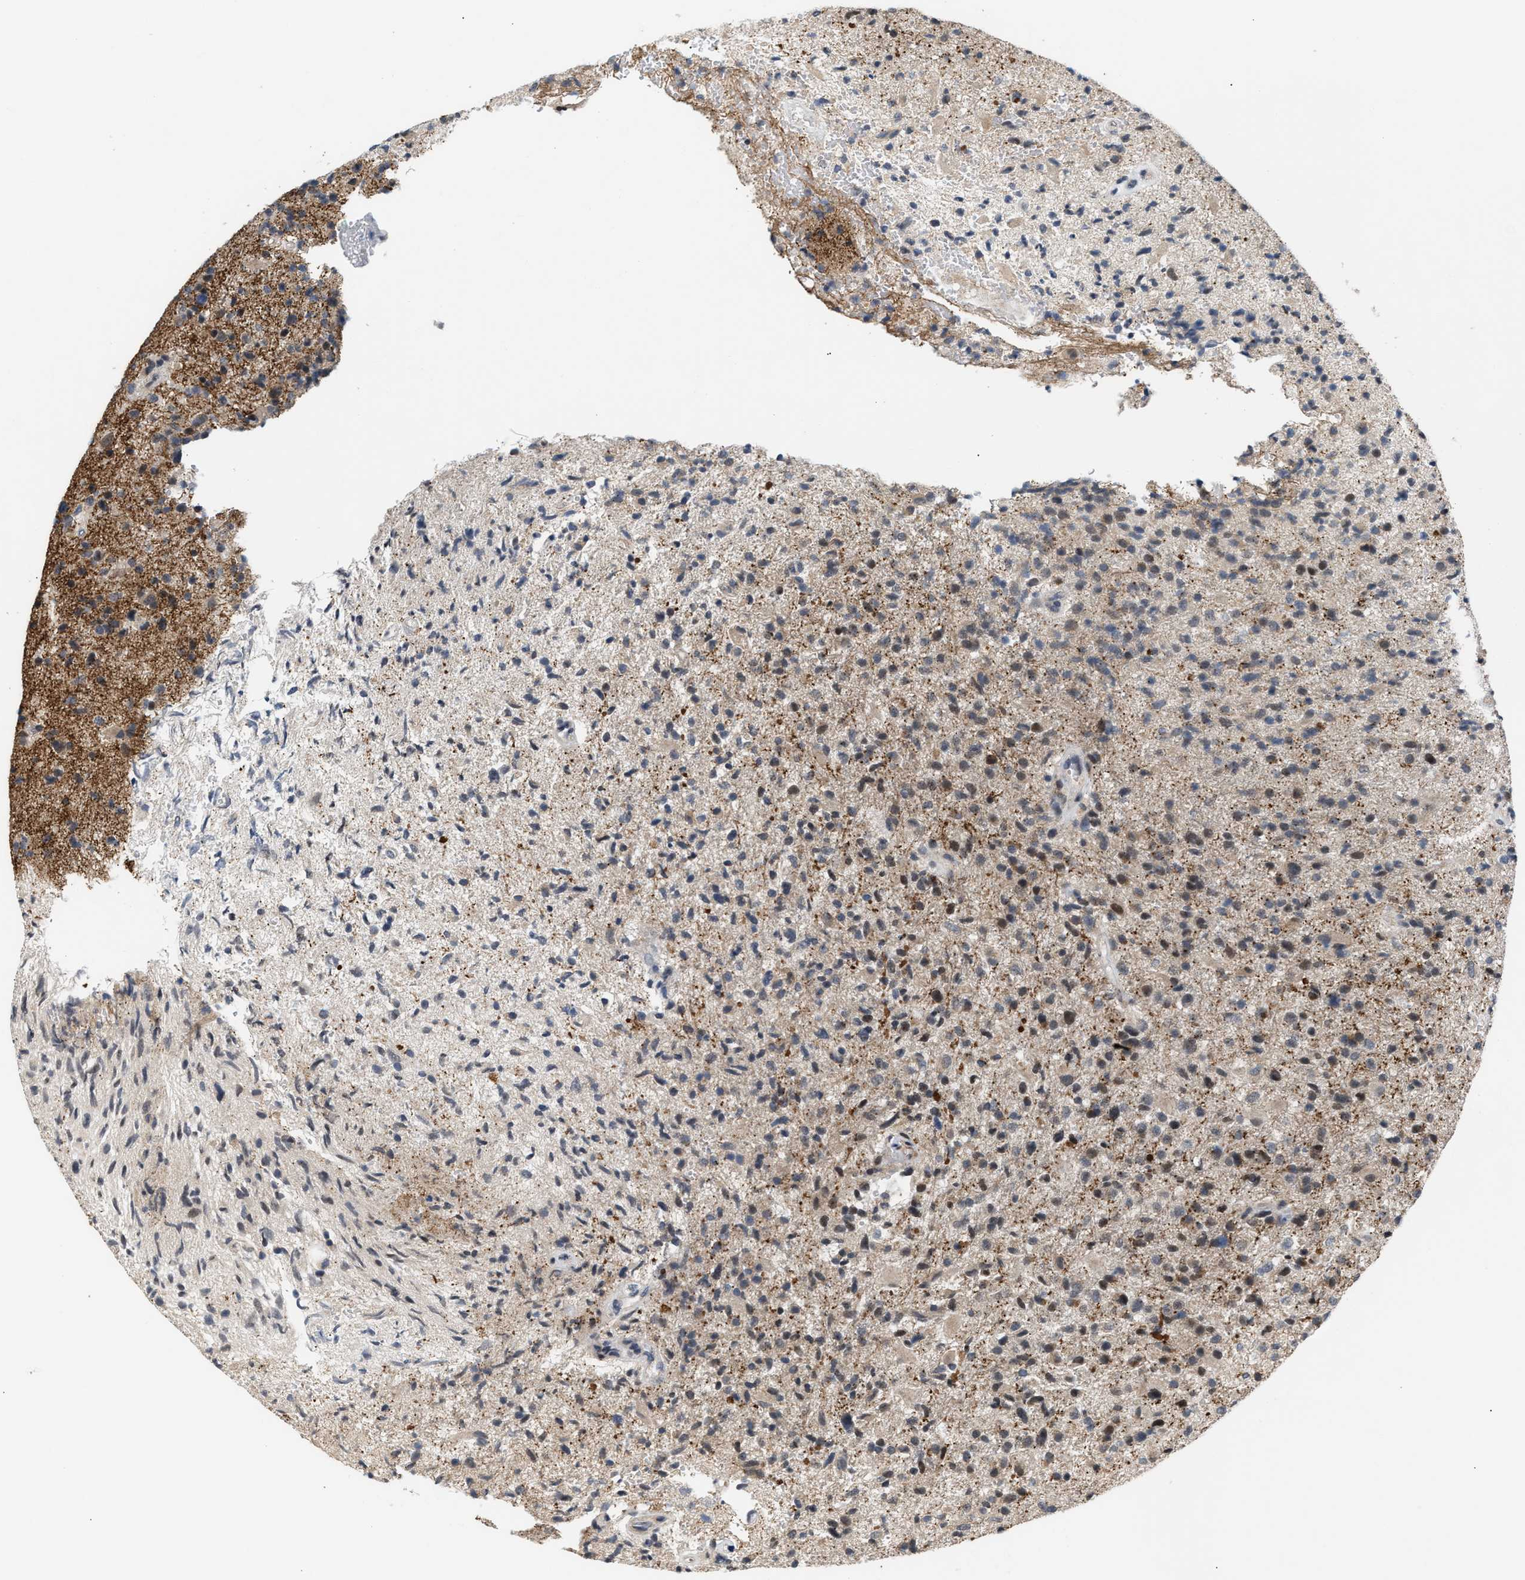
{"staining": {"intensity": "moderate", "quantity": "25%-75%", "location": "cytoplasmic/membranous,nuclear"}, "tissue": "glioma", "cell_type": "Tumor cells", "image_type": "cancer", "snomed": [{"axis": "morphology", "description": "Glioma, malignant, High grade"}, {"axis": "topography", "description": "Brain"}], "caption": "Protein staining demonstrates moderate cytoplasmic/membranous and nuclear positivity in approximately 25%-75% of tumor cells in glioma. (DAB (3,3'-diaminobenzidine) IHC, brown staining for protein, blue staining for nuclei).", "gene": "TXNRD3", "patient": {"sex": "male", "age": 72}}